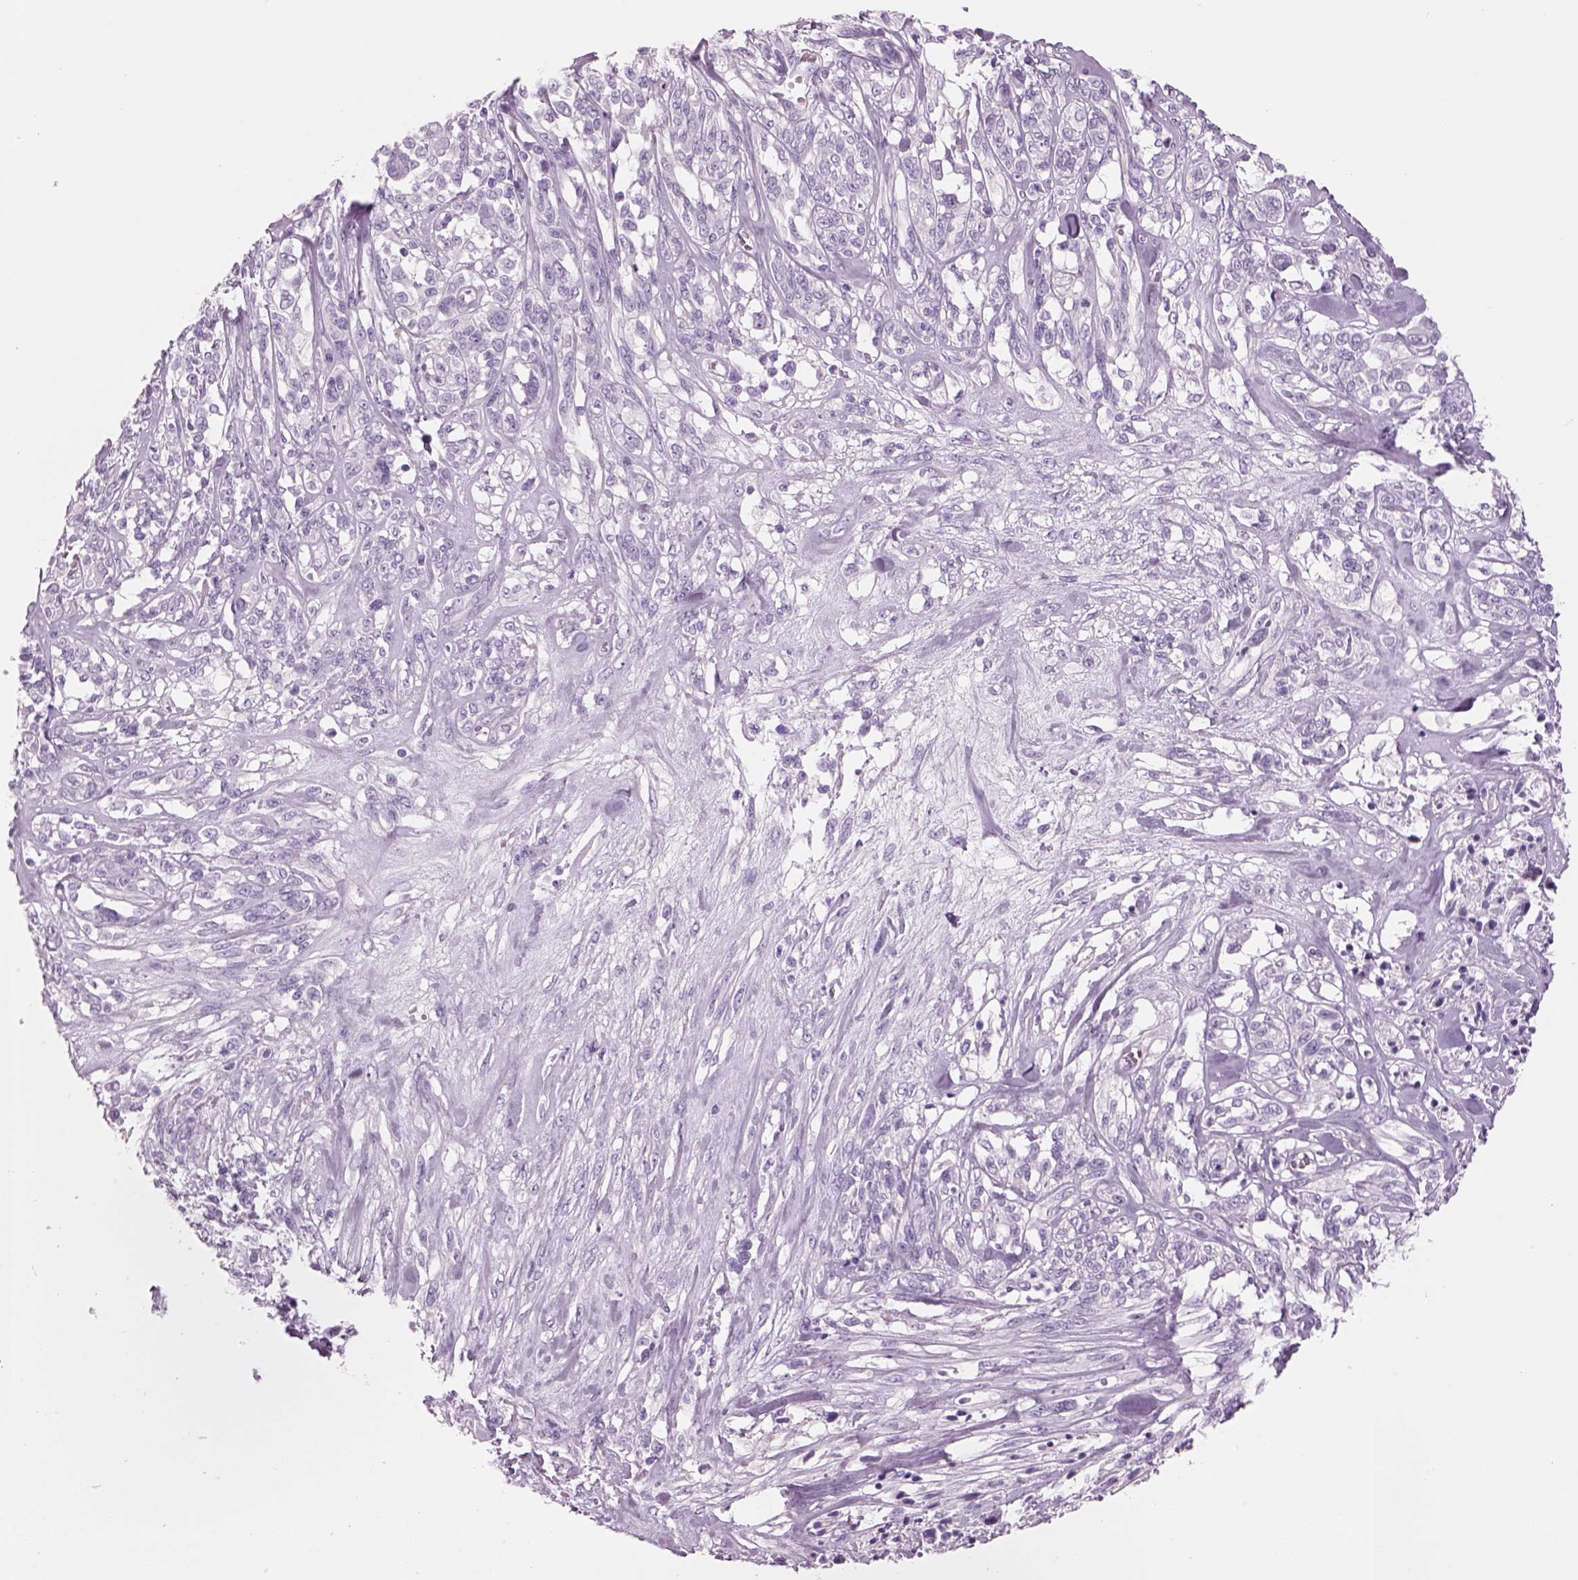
{"staining": {"intensity": "negative", "quantity": "none", "location": "none"}, "tissue": "melanoma", "cell_type": "Tumor cells", "image_type": "cancer", "snomed": [{"axis": "morphology", "description": "Malignant melanoma, NOS"}, {"axis": "topography", "description": "Skin"}], "caption": "Tumor cells are negative for brown protein staining in melanoma.", "gene": "RHO", "patient": {"sex": "female", "age": 91}}